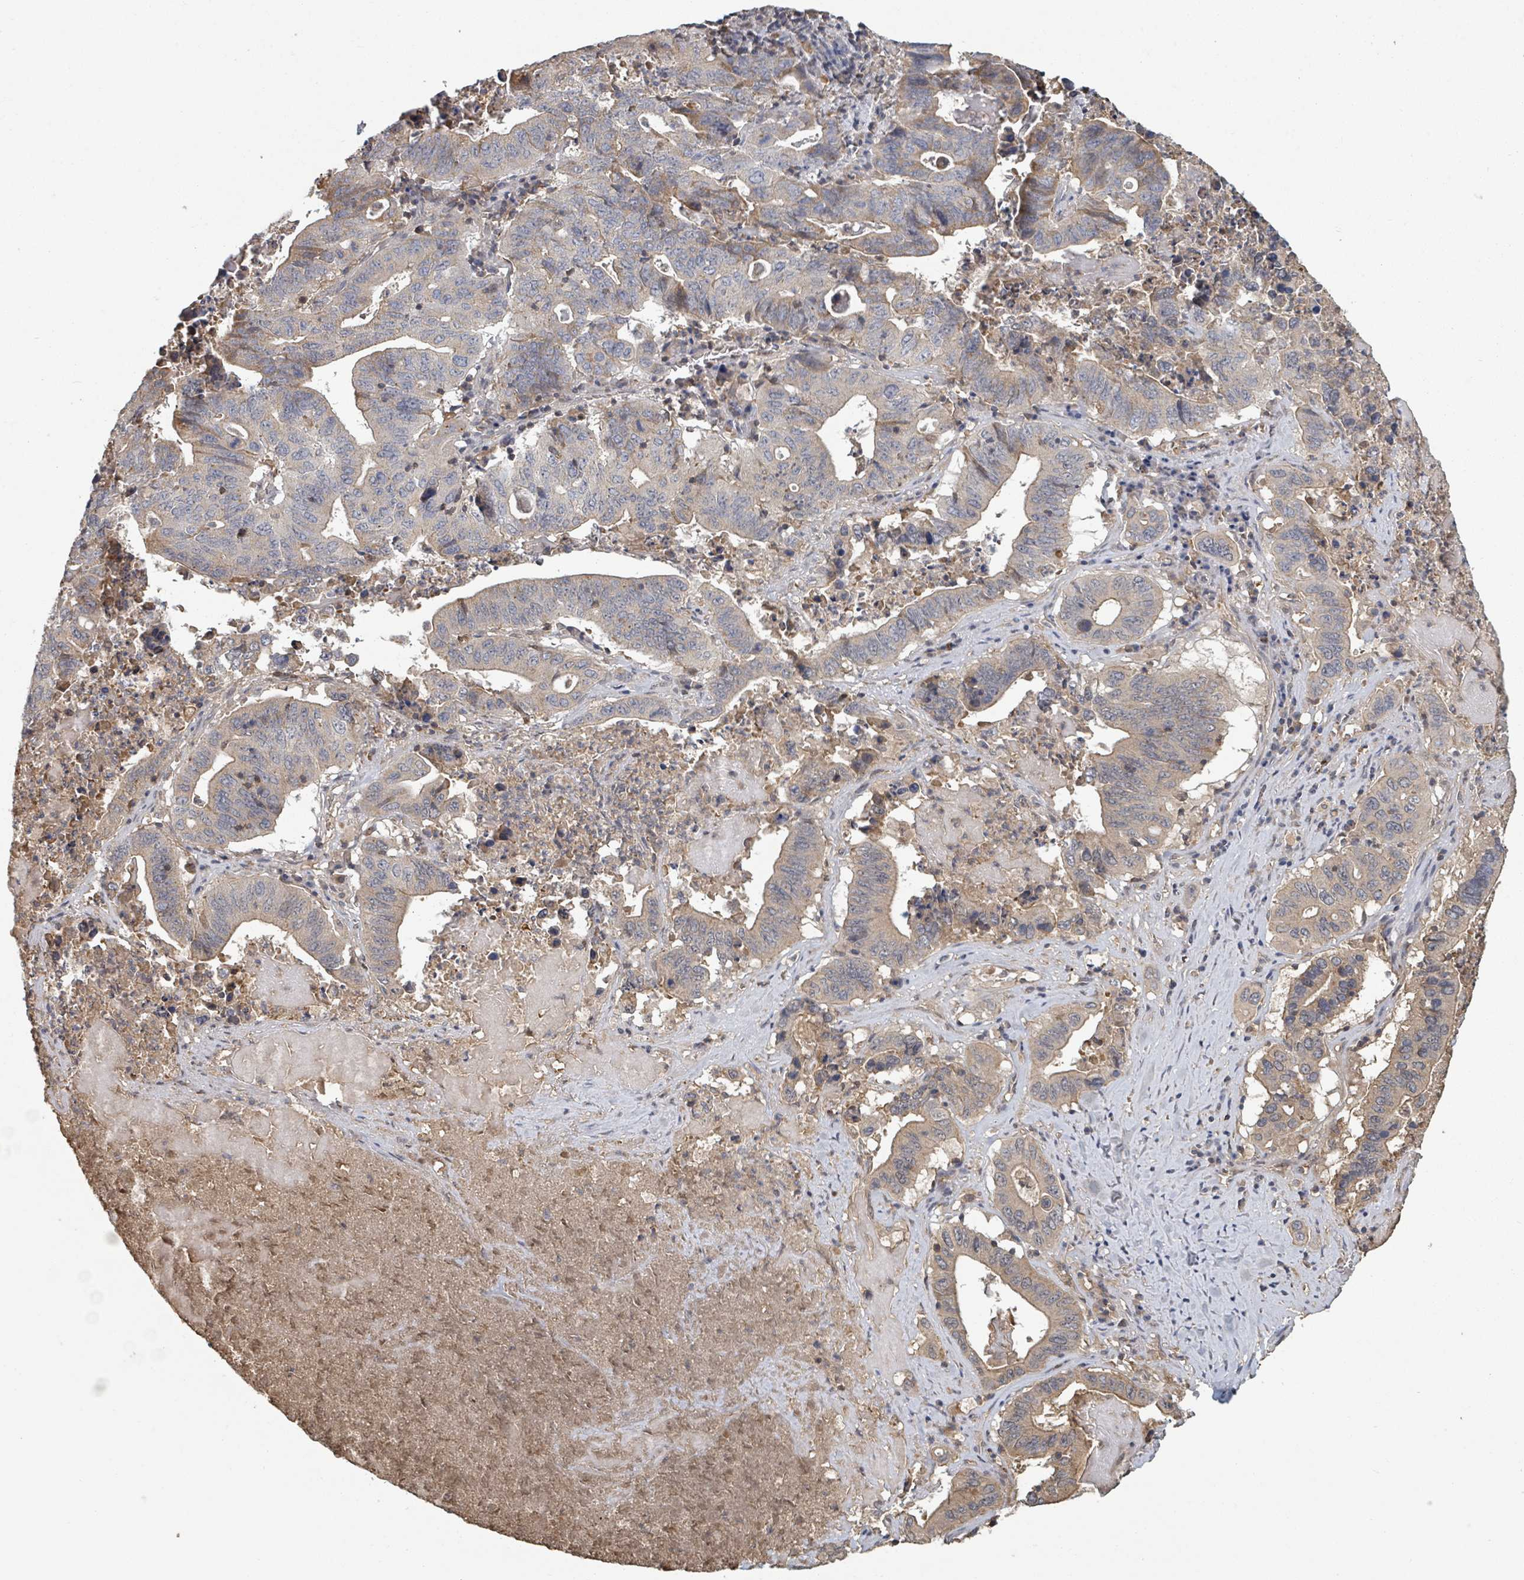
{"staining": {"intensity": "weak", "quantity": "<25%", "location": "cytoplasmic/membranous"}, "tissue": "lung cancer", "cell_type": "Tumor cells", "image_type": "cancer", "snomed": [{"axis": "morphology", "description": "Adenocarcinoma, NOS"}, {"axis": "topography", "description": "Lung"}], "caption": "DAB immunohistochemical staining of lung adenocarcinoma shows no significant staining in tumor cells.", "gene": "GABBR1", "patient": {"sex": "female", "age": 60}}